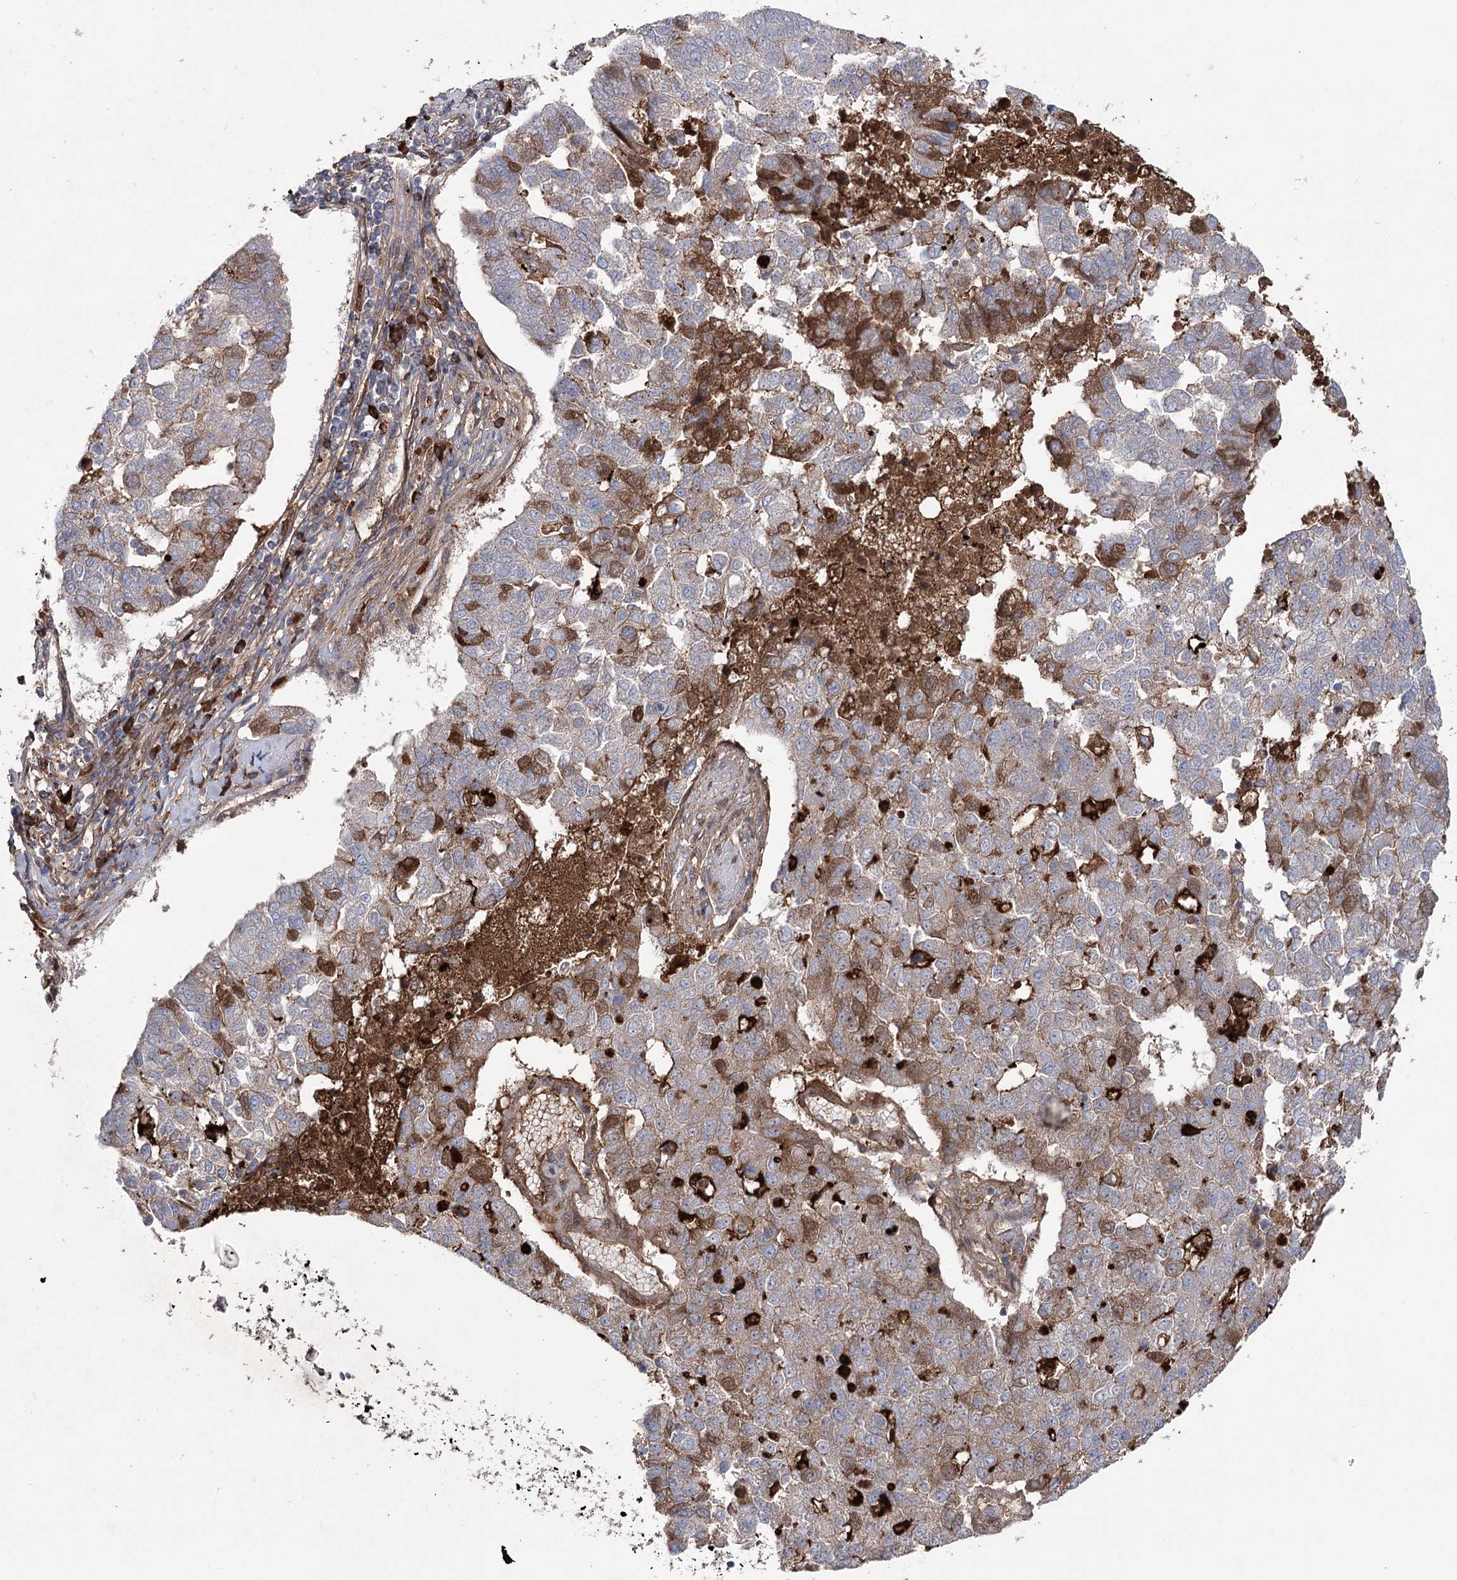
{"staining": {"intensity": "moderate", "quantity": "<25%", "location": "cytoplasmic/membranous"}, "tissue": "pancreatic cancer", "cell_type": "Tumor cells", "image_type": "cancer", "snomed": [{"axis": "morphology", "description": "Adenocarcinoma, NOS"}, {"axis": "topography", "description": "Pancreas"}], "caption": "This is a micrograph of immunohistochemistry staining of pancreatic cancer, which shows moderate staining in the cytoplasmic/membranous of tumor cells.", "gene": "OTUD1", "patient": {"sex": "female", "age": 61}}